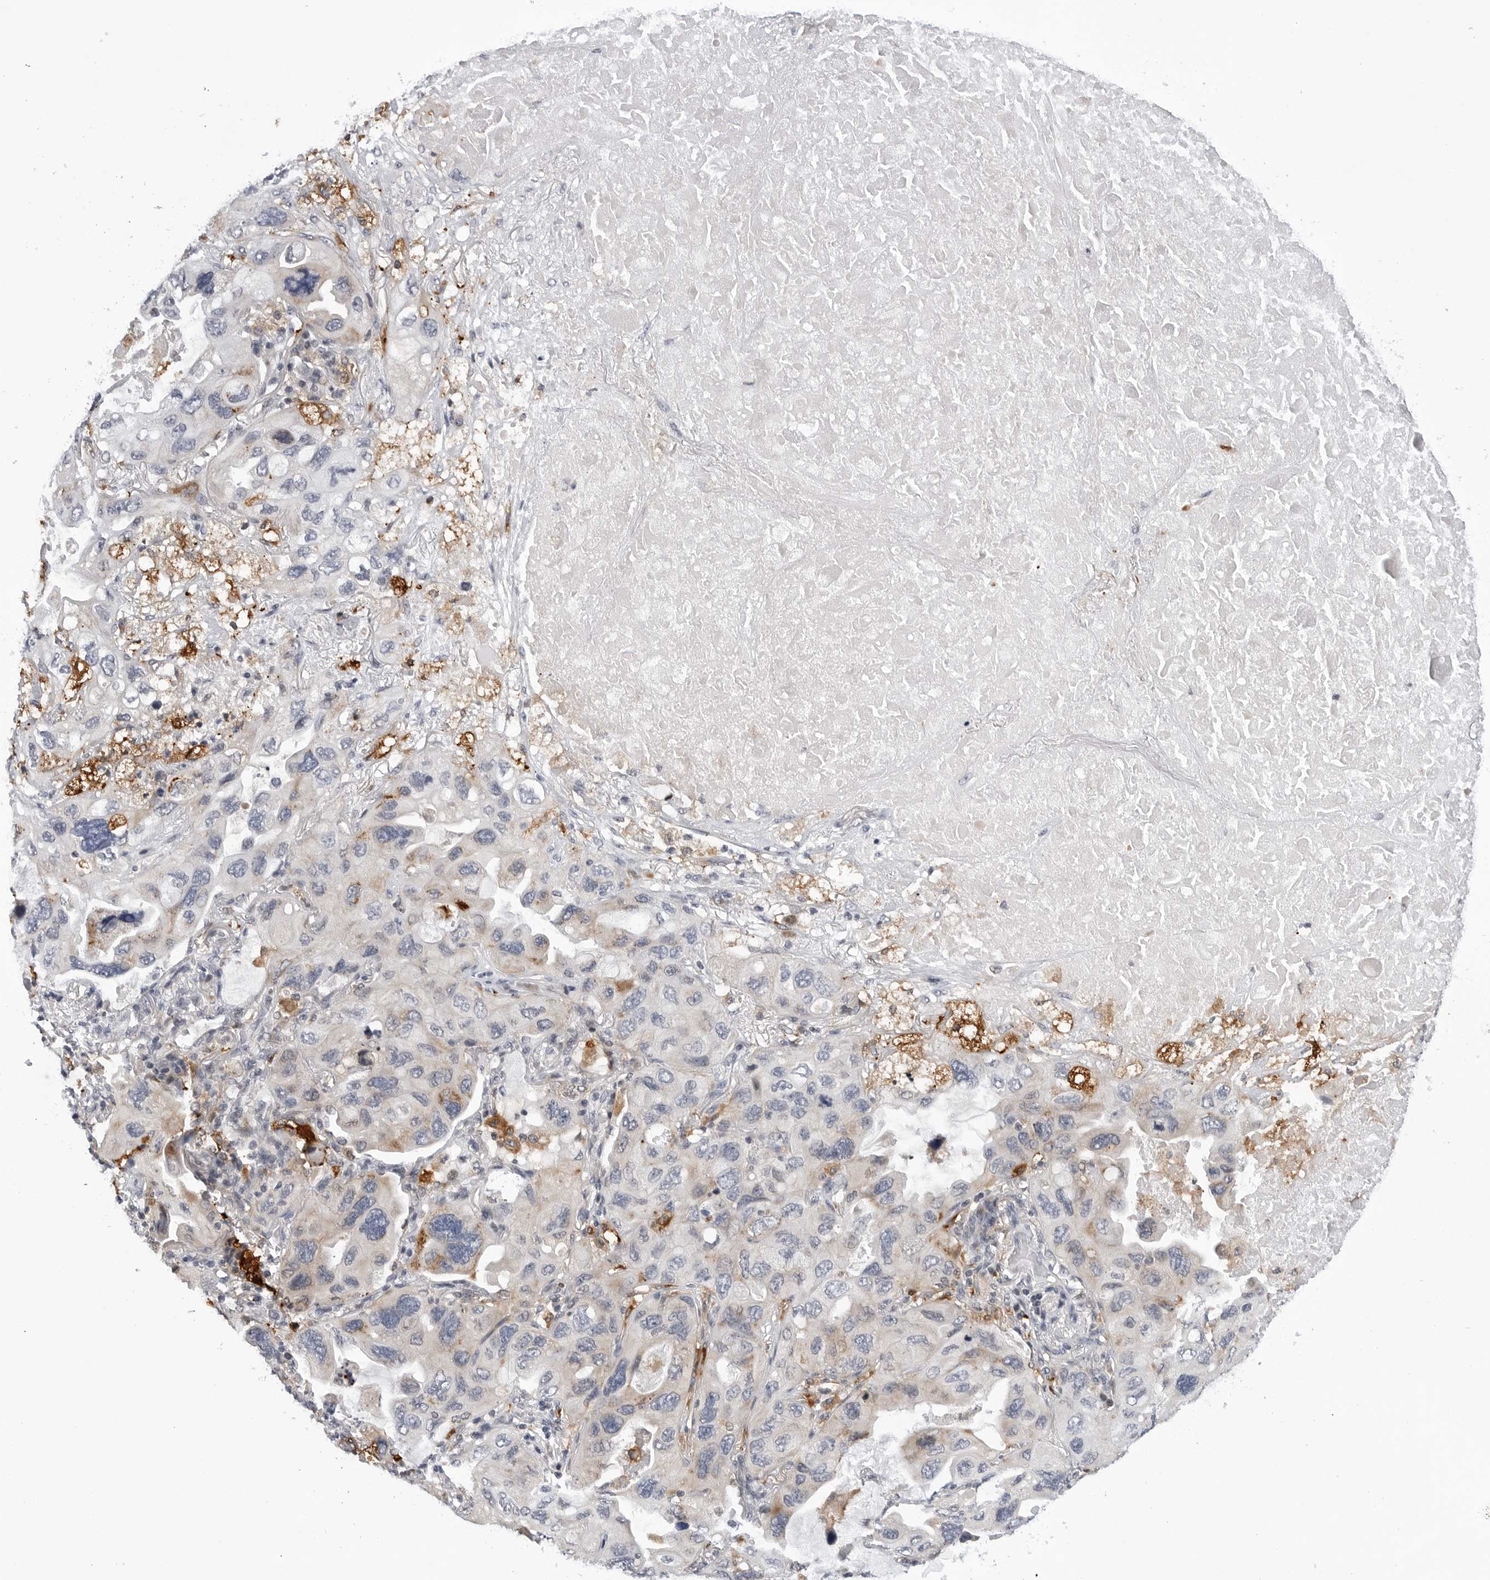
{"staining": {"intensity": "negative", "quantity": "none", "location": "none"}, "tissue": "lung cancer", "cell_type": "Tumor cells", "image_type": "cancer", "snomed": [{"axis": "morphology", "description": "Squamous cell carcinoma, NOS"}, {"axis": "topography", "description": "Lung"}], "caption": "This is a micrograph of immunohistochemistry (IHC) staining of squamous cell carcinoma (lung), which shows no expression in tumor cells. The staining was performed using DAB to visualize the protein expression in brown, while the nuclei were stained in blue with hematoxylin (Magnification: 20x).", "gene": "CDK20", "patient": {"sex": "female", "age": 73}}